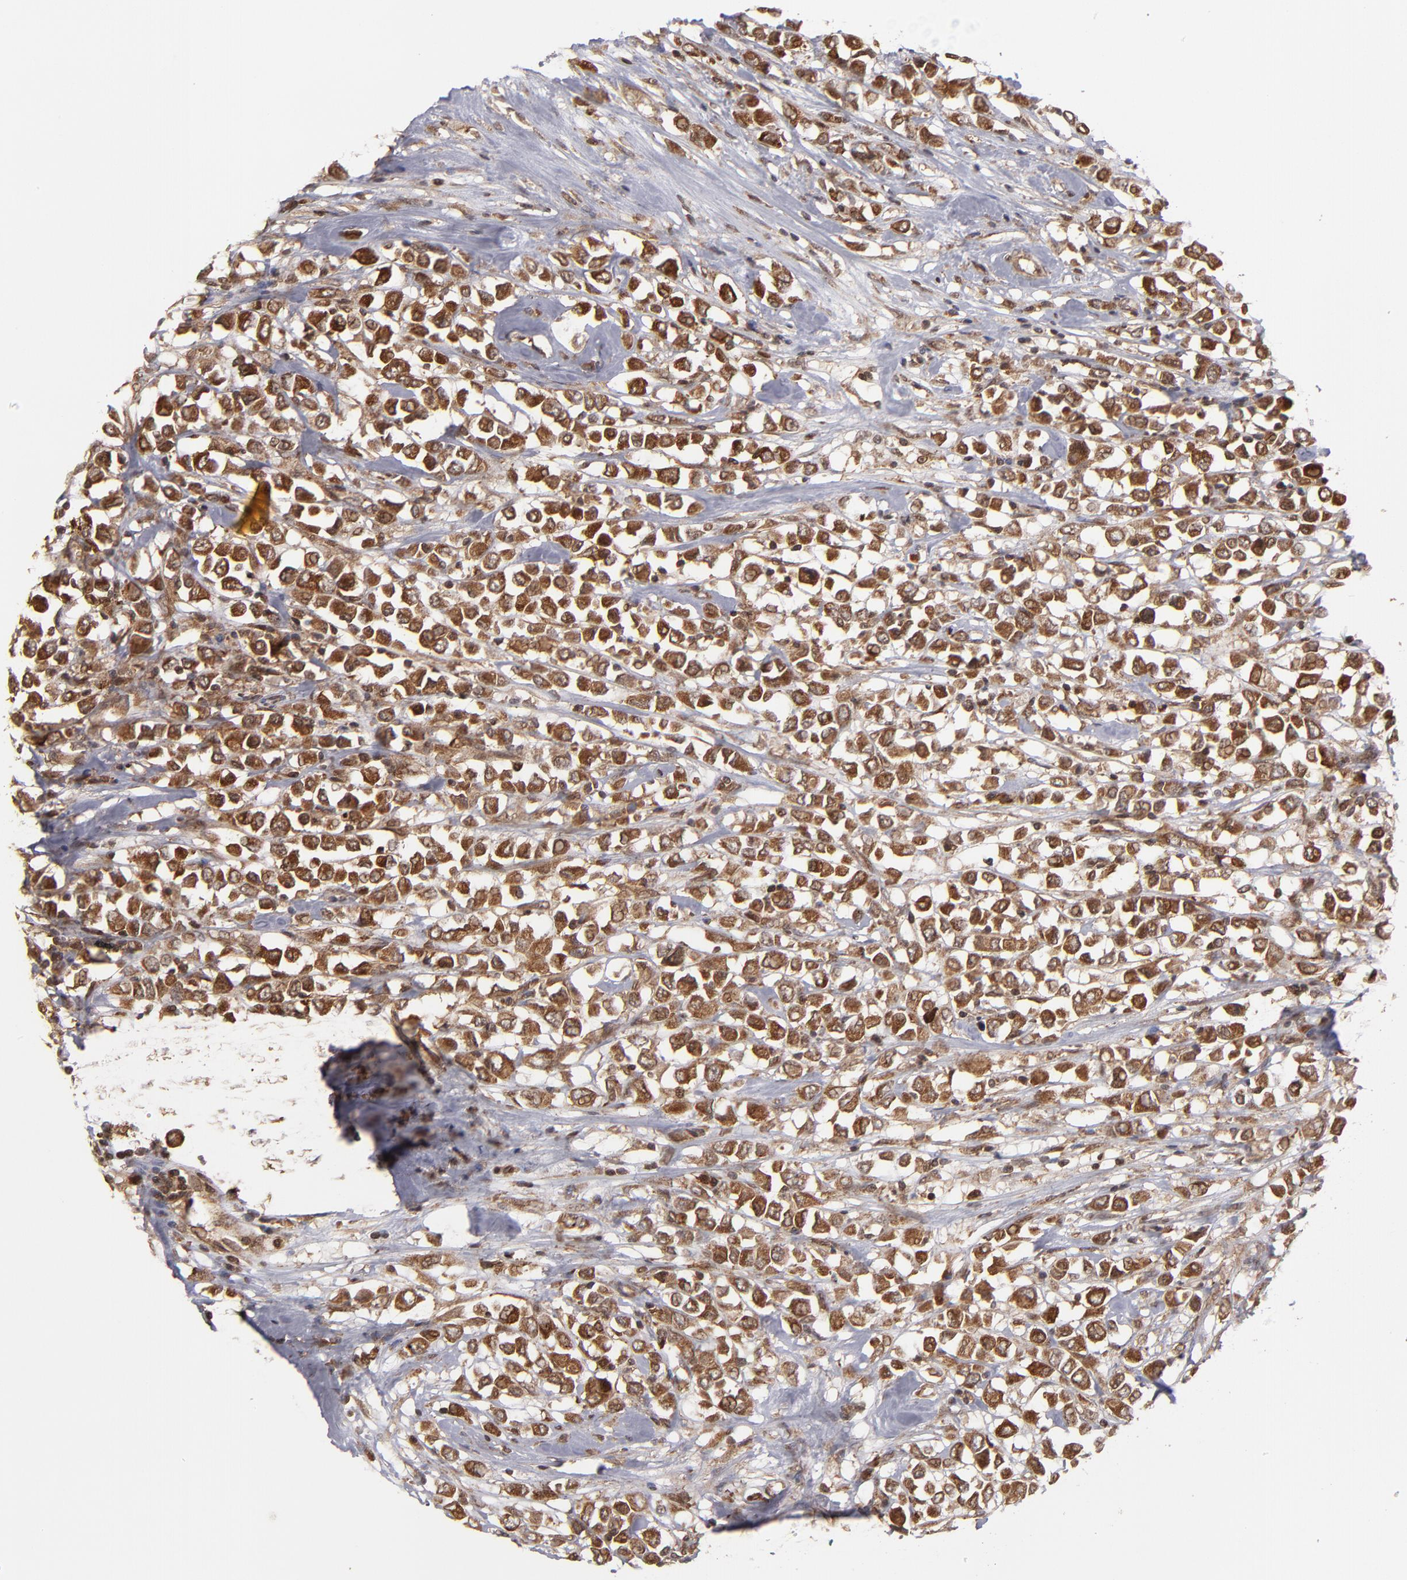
{"staining": {"intensity": "strong", "quantity": ">75%", "location": "cytoplasmic/membranous,nuclear"}, "tissue": "breast cancer", "cell_type": "Tumor cells", "image_type": "cancer", "snomed": [{"axis": "morphology", "description": "Duct carcinoma"}, {"axis": "topography", "description": "Breast"}], "caption": "Breast cancer stained with a protein marker reveals strong staining in tumor cells.", "gene": "RGS6", "patient": {"sex": "female", "age": 61}}